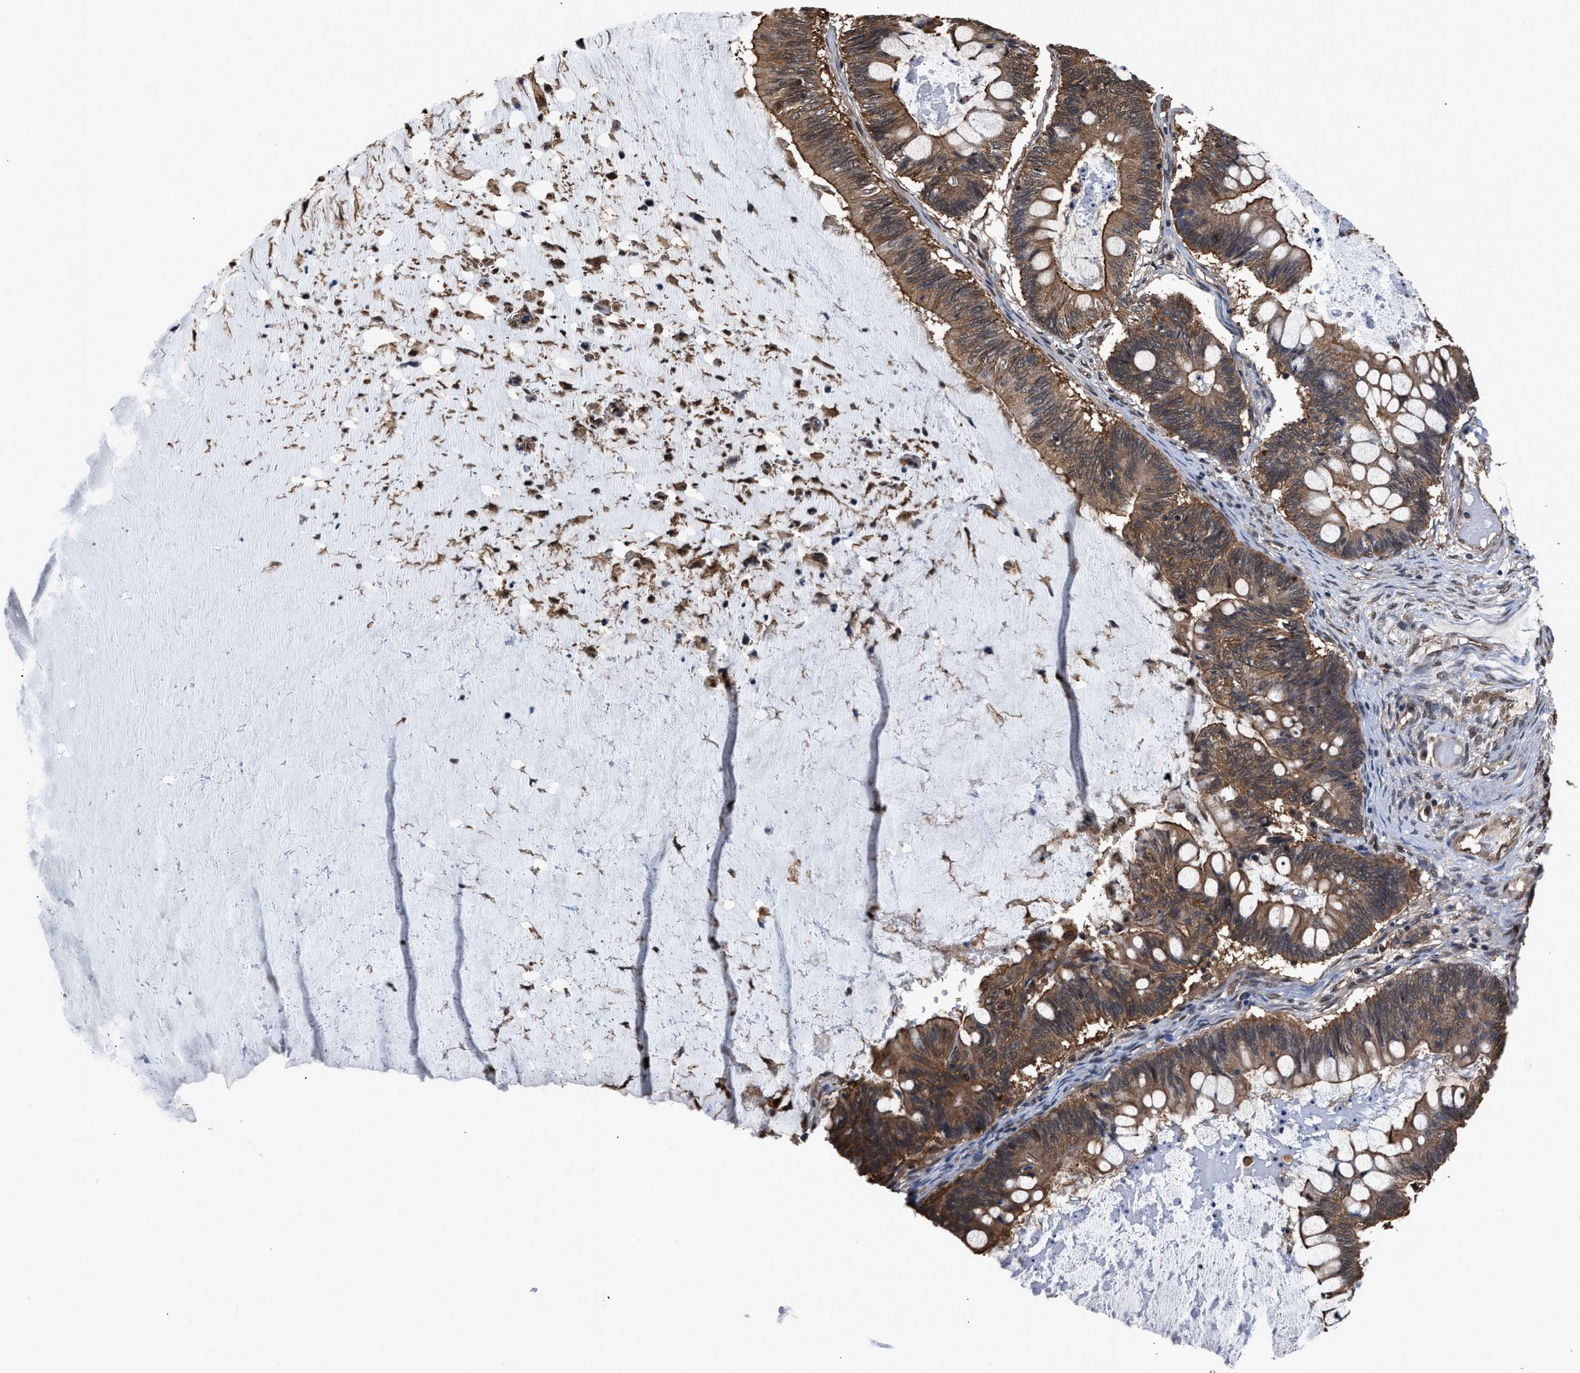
{"staining": {"intensity": "moderate", "quantity": ">75%", "location": "cytoplasmic/membranous,nuclear"}, "tissue": "ovarian cancer", "cell_type": "Tumor cells", "image_type": "cancer", "snomed": [{"axis": "morphology", "description": "Cystadenocarcinoma, mucinous, NOS"}, {"axis": "topography", "description": "Ovary"}], "caption": "Protein expression analysis of human ovarian mucinous cystadenocarcinoma reveals moderate cytoplasmic/membranous and nuclear staining in about >75% of tumor cells.", "gene": "SCAI", "patient": {"sex": "female", "age": 61}}